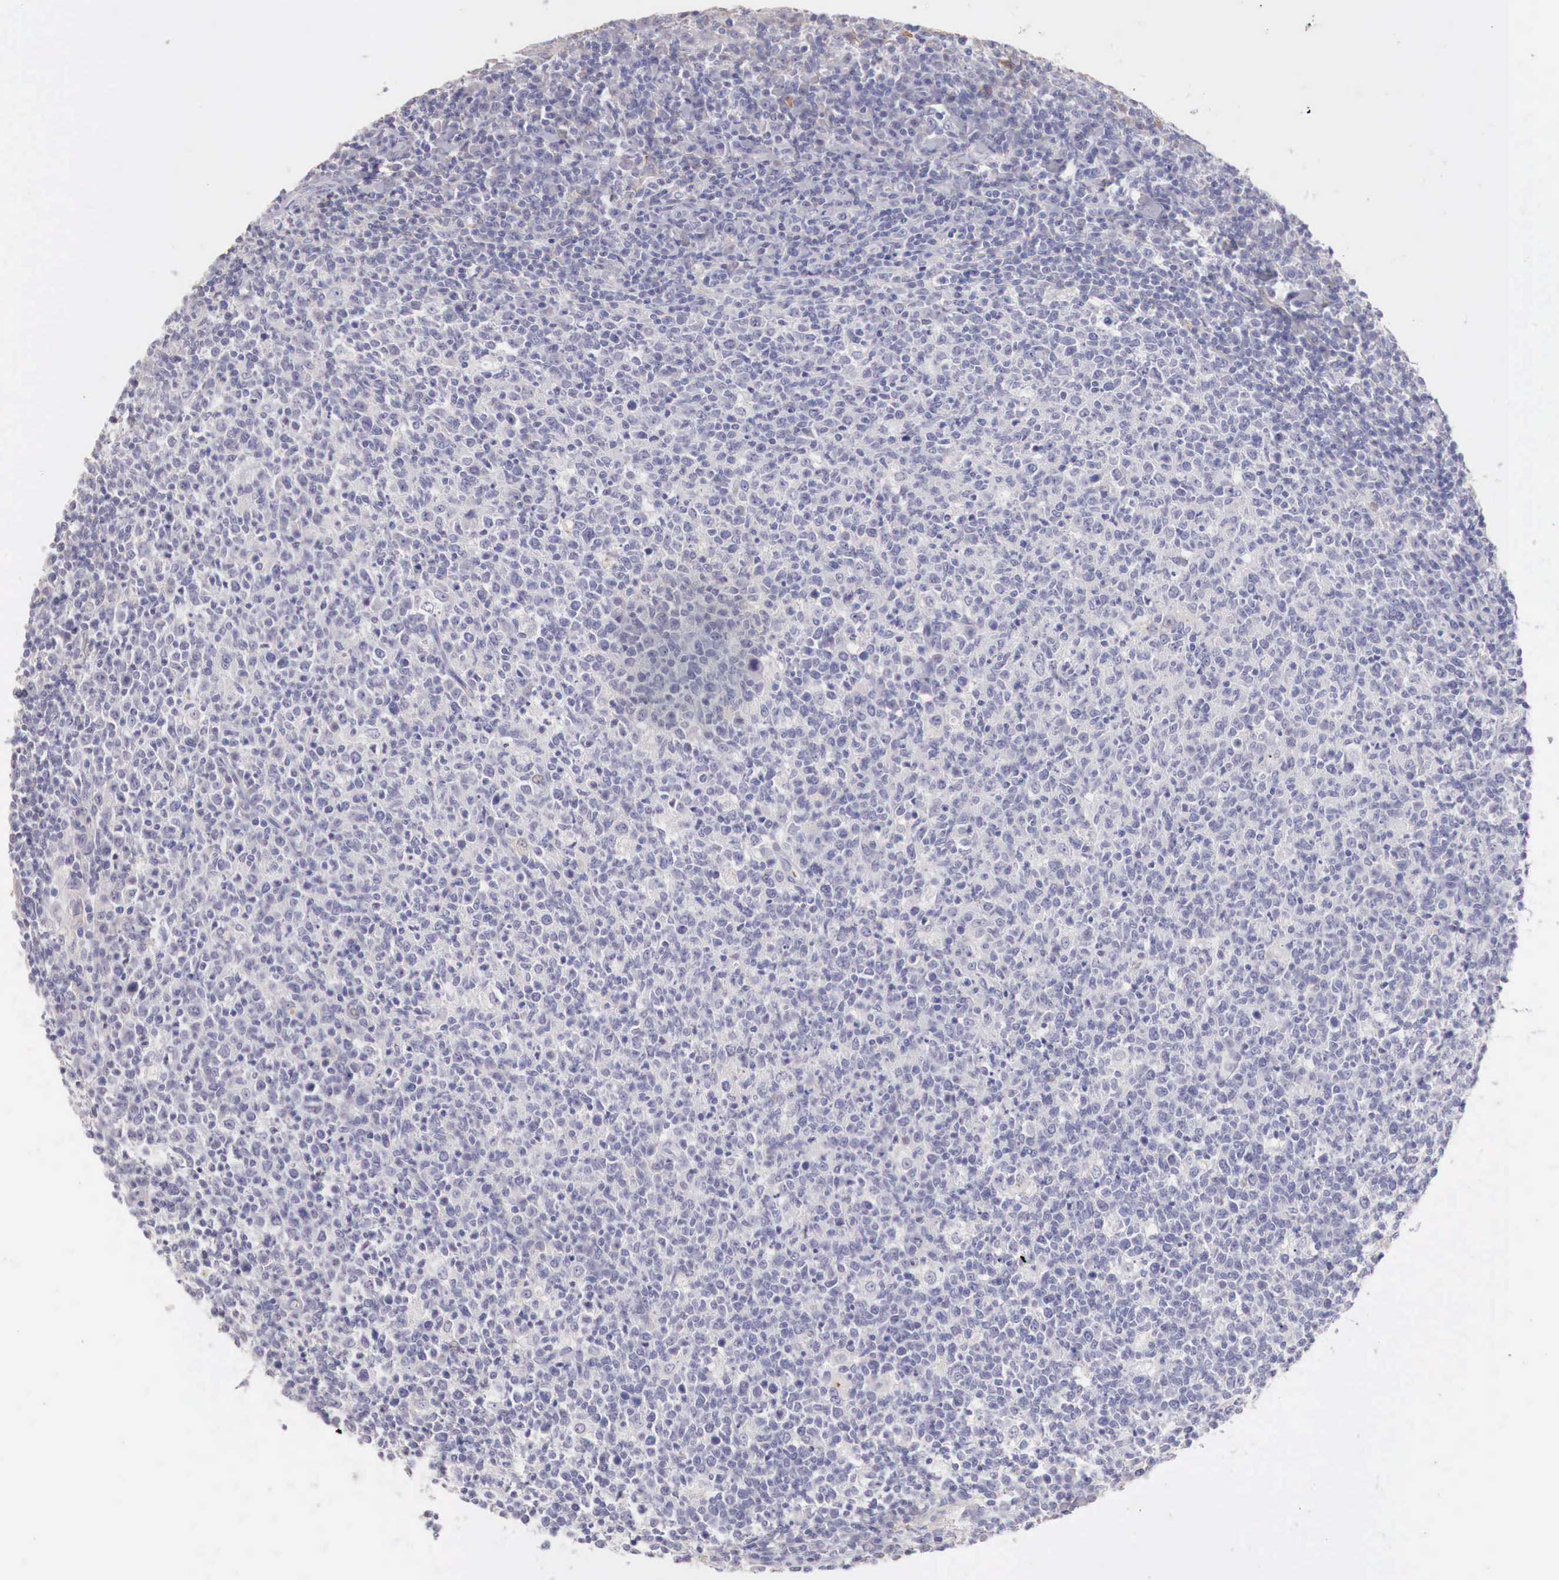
{"staining": {"intensity": "negative", "quantity": "none", "location": "none"}, "tissue": "tonsil", "cell_type": "Germinal center cells", "image_type": "normal", "snomed": [{"axis": "morphology", "description": "Normal tissue, NOS"}, {"axis": "topography", "description": "Tonsil"}], "caption": "A high-resolution image shows immunohistochemistry staining of benign tonsil, which reveals no significant expression in germinal center cells. Nuclei are stained in blue.", "gene": "ITIH6", "patient": {"sex": "male", "age": 6}}